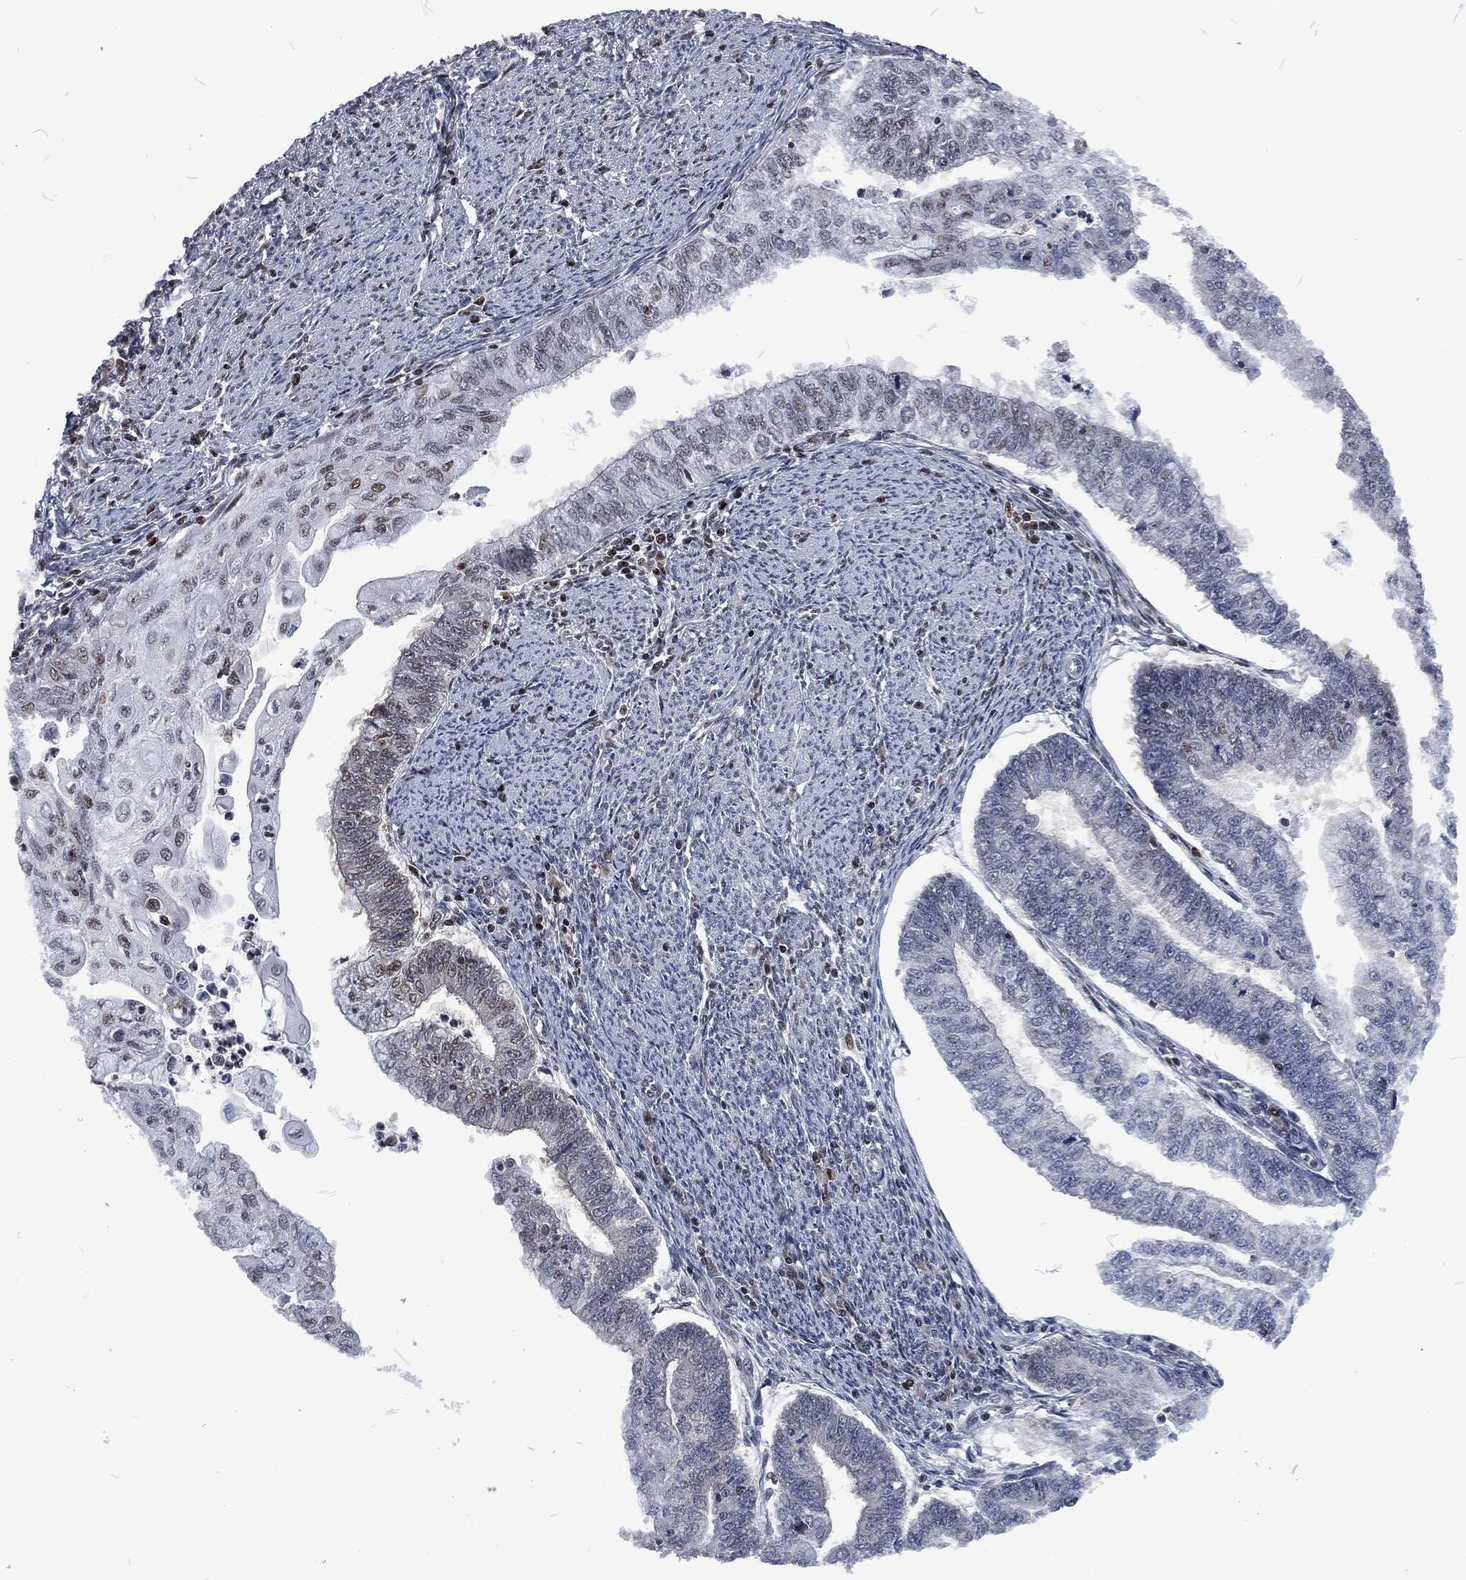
{"staining": {"intensity": "moderate", "quantity": "<25%", "location": "nuclear"}, "tissue": "endometrial cancer", "cell_type": "Tumor cells", "image_type": "cancer", "snomed": [{"axis": "morphology", "description": "Adenocarcinoma, NOS"}, {"axis": "topography", "description": "Endometrium"}], "caption": "There is low levels of moderate nuclear positivity in tumor cells of endometrial cancer (adenocarcinoma), as demonstrated by immunohistochemical staining (brown color).", "gene": "DCPS", "patient": {"sex": "female", "age": 59}}